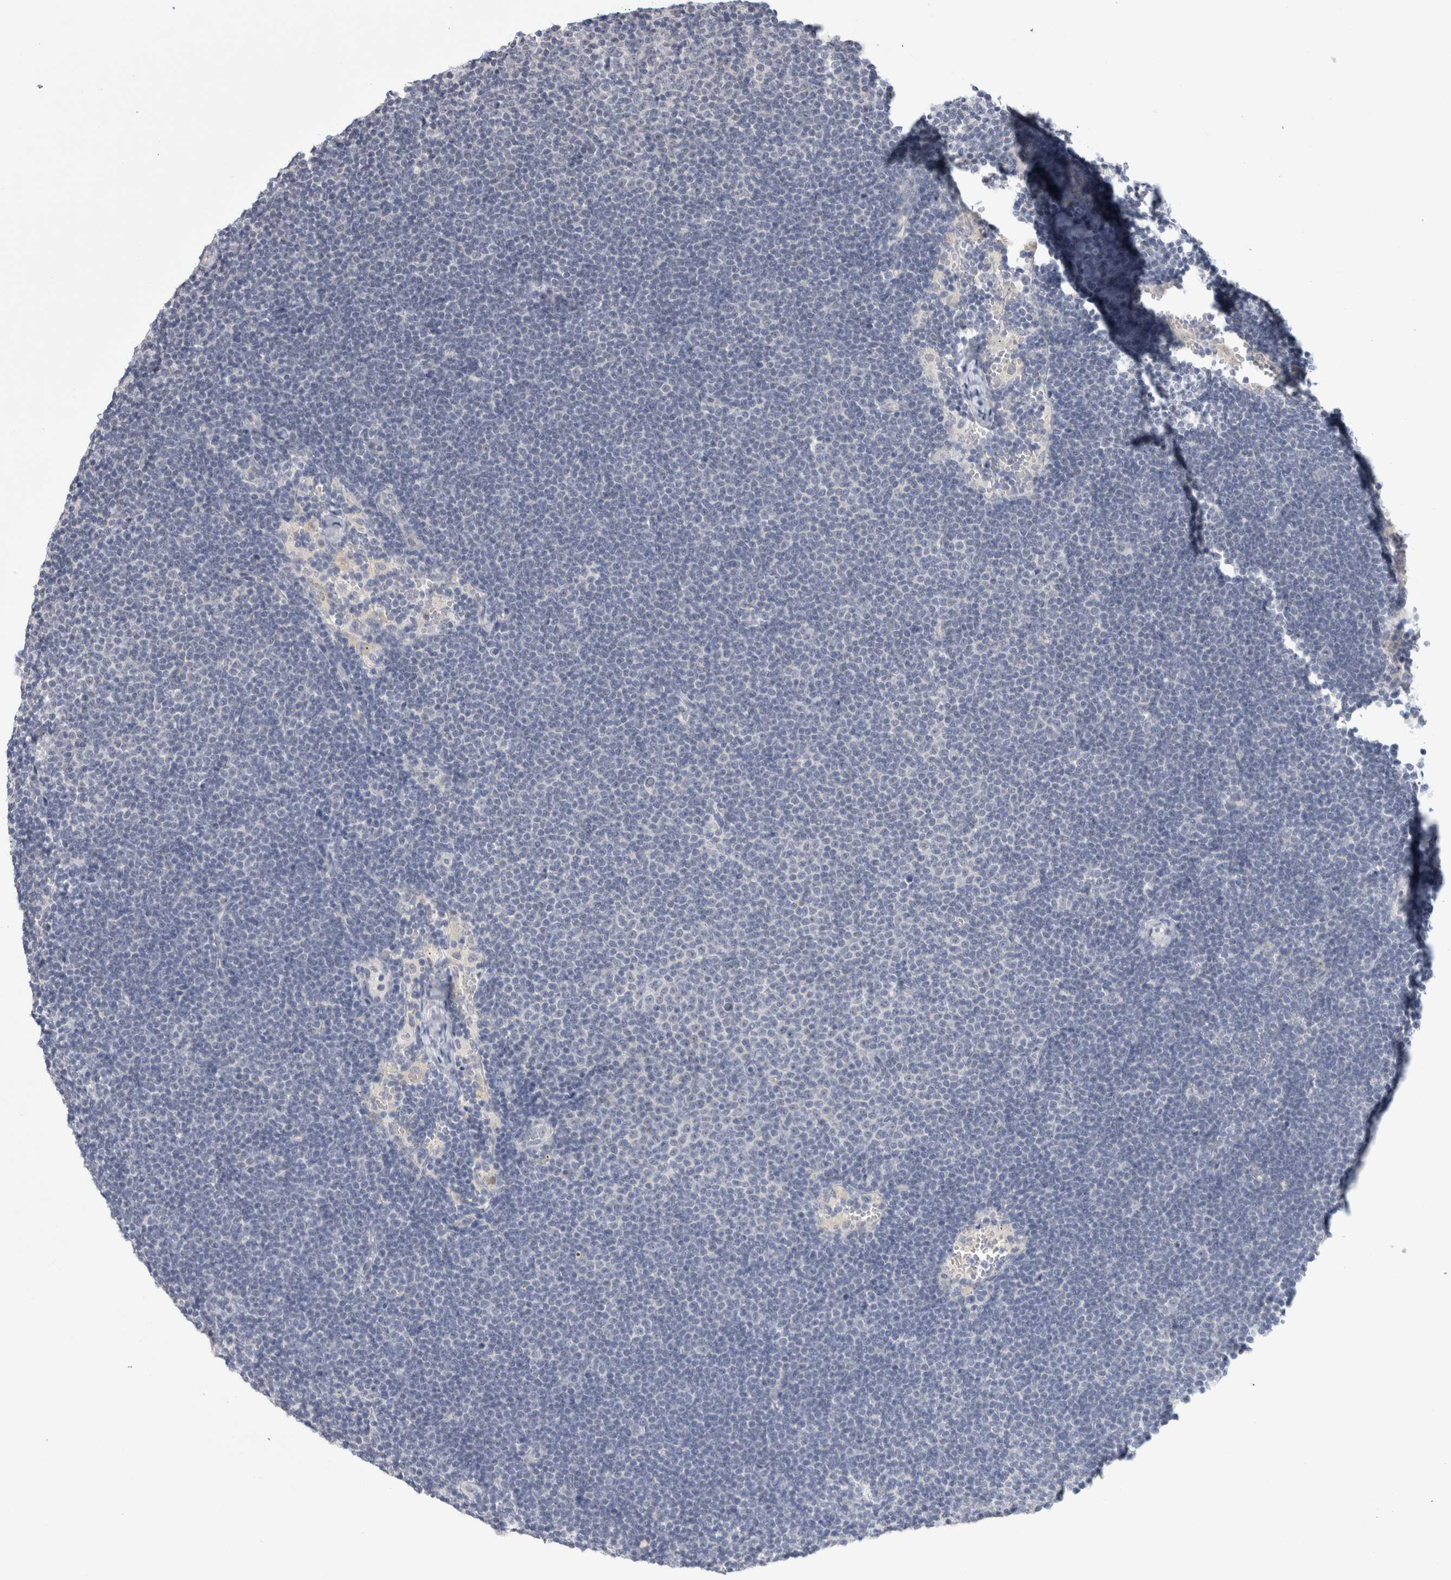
{"staining": {"intensity": "negative", "quantity": "none", "location": "none"}, "tissue": "lymphoma", "cell_type": "Tumor cells", "image_type": "cancer", "snomed": [{"axis": "morphology", "description": "Malignant lymphoma, non-Hodgkin's type, Low grade"}, {"axis": "topography", "description": "Lymph node"}], "caption": "A micrograph of low-grade malignant lymphoma, non-Hodgkin's type stained for a protein exhibits no brown staining in tumor cells.", "gene": "TONSL", "patient": {"sex": "female", "age": 53}}